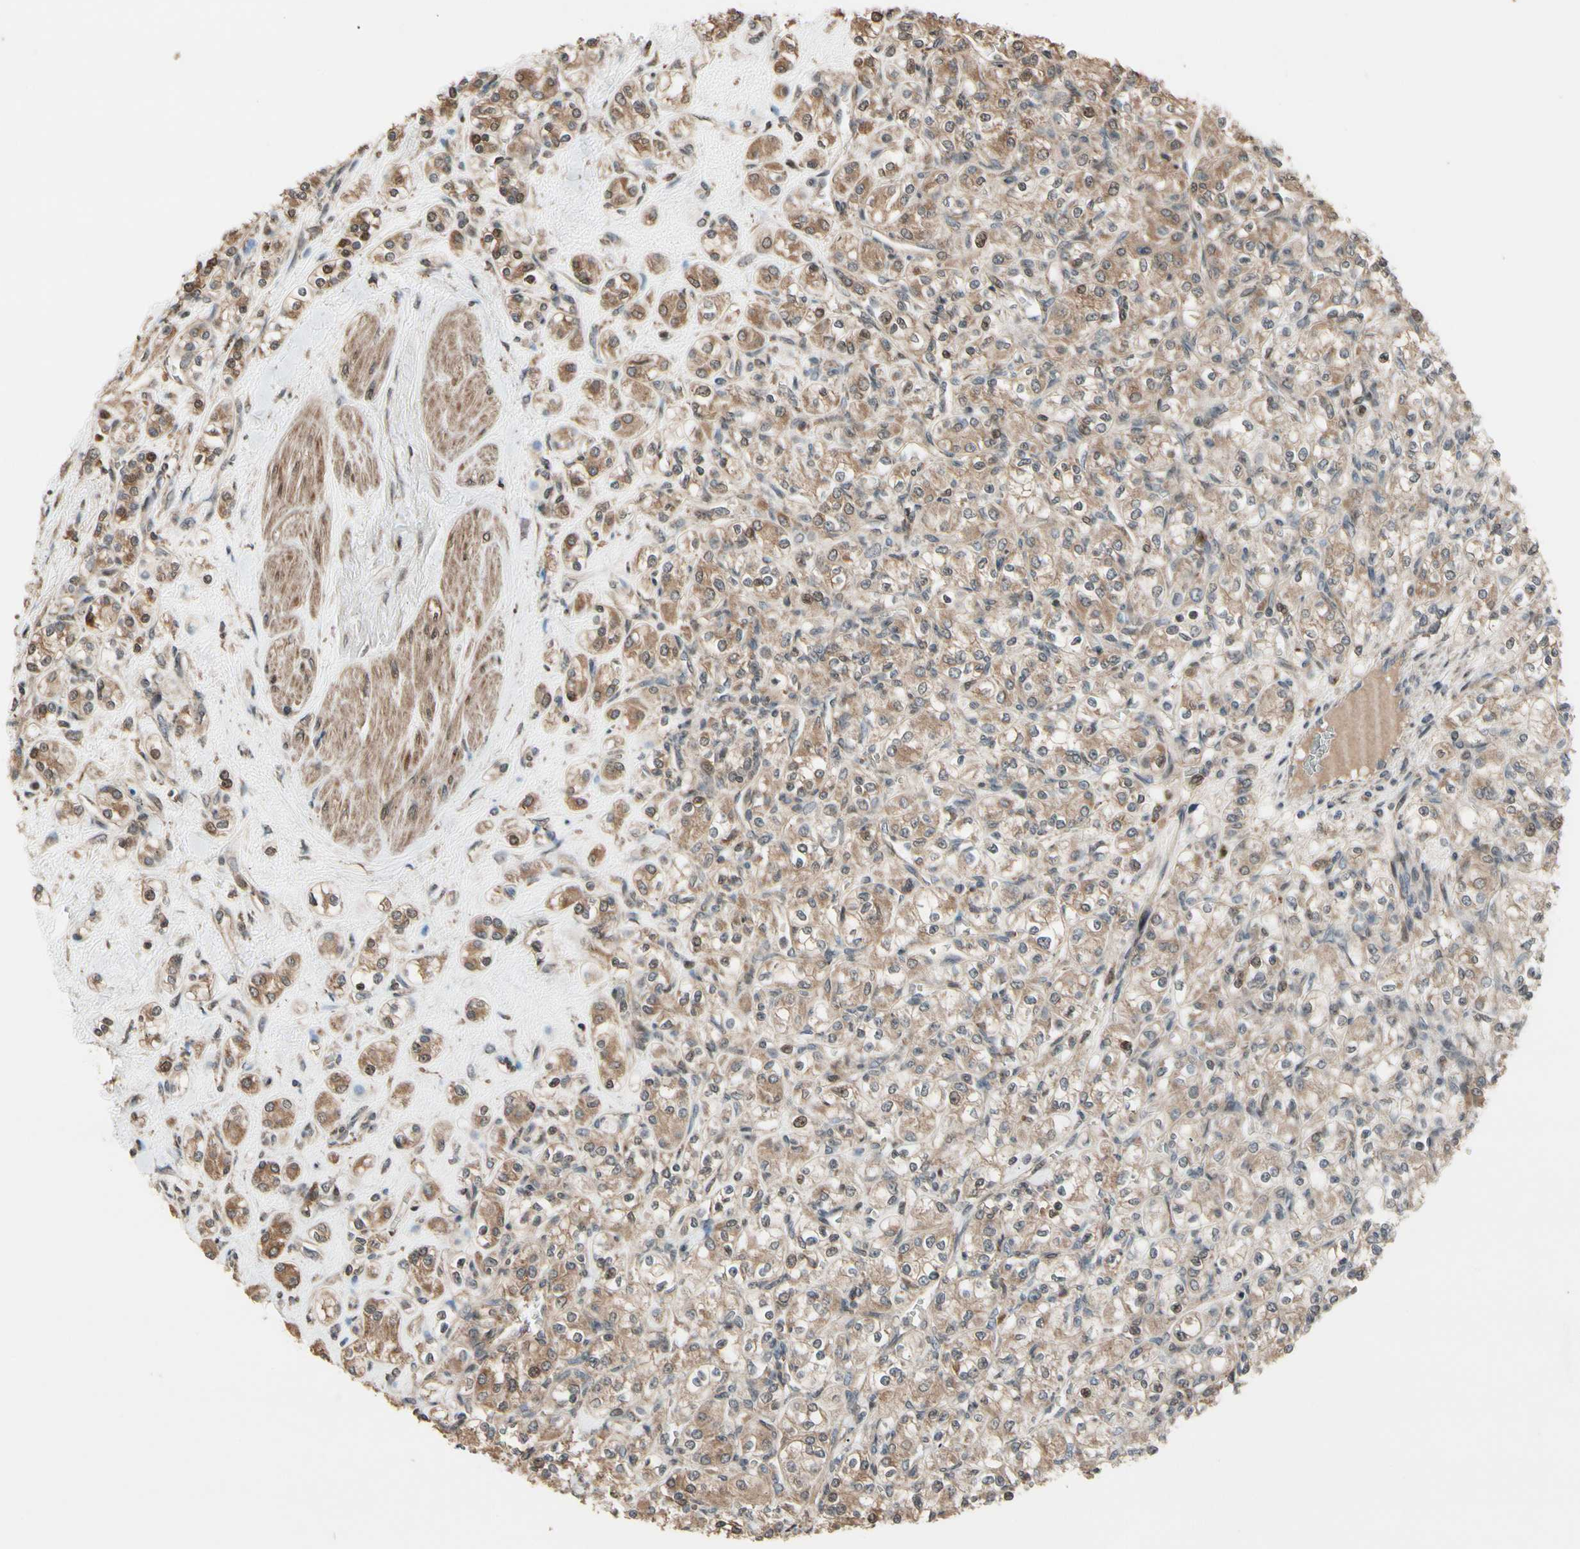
{"staining": {"intensity": "weak", "quantity": ">75%", "location": "cytoplasmic/membranous"}, "tissue": "renal cancer", "cell_type": "Tumor cells", "image_type": "cancer", "snomed": [{"axis": "morphology", "description": "Adenocarcinoma, NOS"}, {"axis": "topography", "description": "Kidney"}], "caption": "The photomicrograph exhibits staining of adenocarcinoma (renal), revealing weak cytoplasmic/membranous protein expression (brown color) within tumor cells. Immunohistochemistry stains the protein in brown and the nuclei are stained blue.", "gene": "CSF1R", "patient": {"sex": "male", "age": 77}}